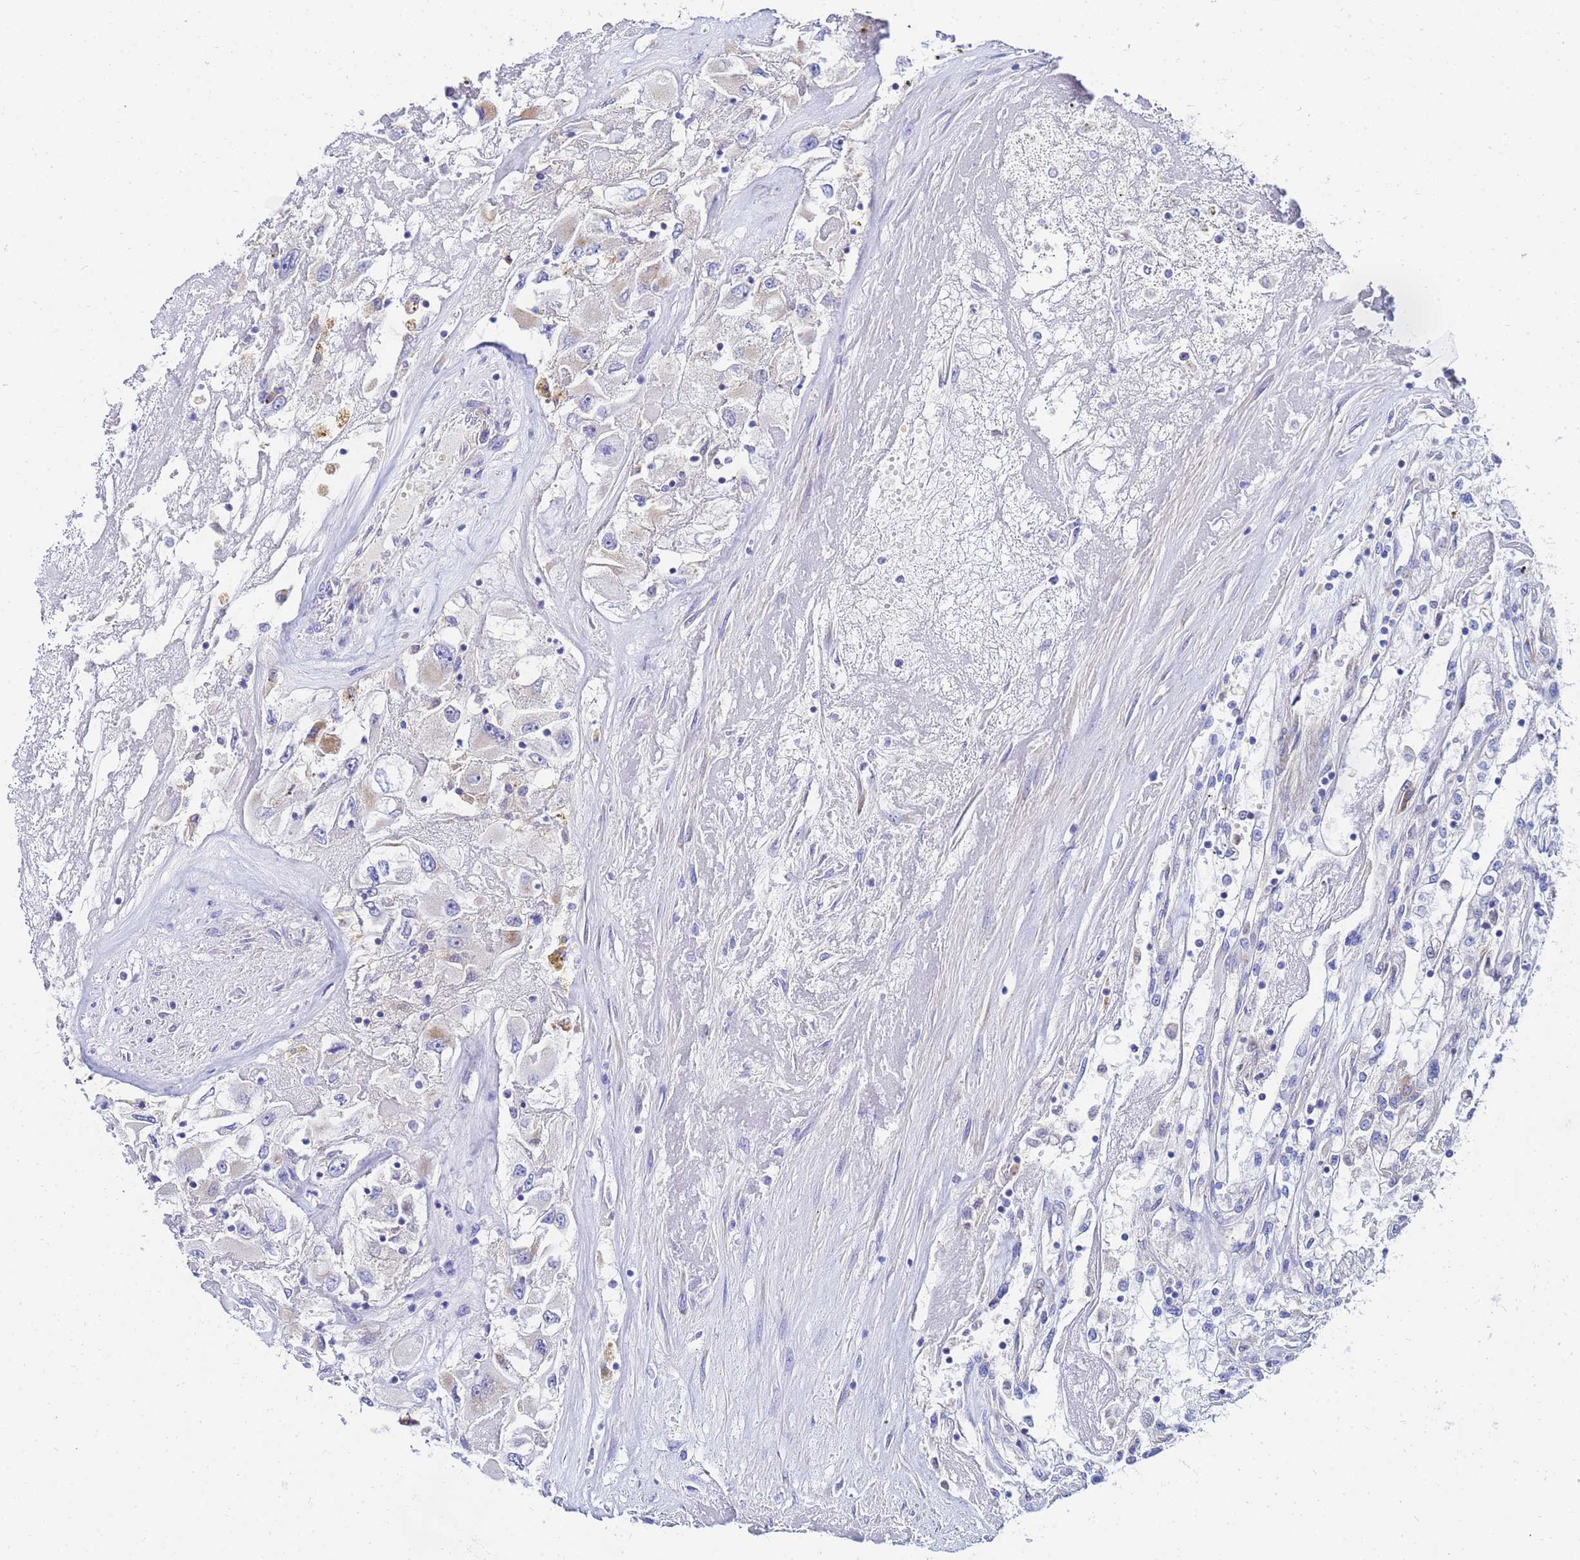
{"staining": {"intensity": "weak", "quantity": "<25%", "location": "cytoplasmic/membranous"}, "tissue": "renal cancer", "cell_type": "Tumor cells", "image_type": "cancer", "snomed": [{"axis": "morphology", "description": "Adenocarcinoma, NOS"}, {"axis": "topography", "description": "Kidney"}], "caption": "IHC histopathology image of neoplastic tissue: human renal cancer stained with DAB exhibits no significant protein positivity in tumor cells.", "gene": "FAHD2A", "patient": {"sex": "female", "age": 52}}